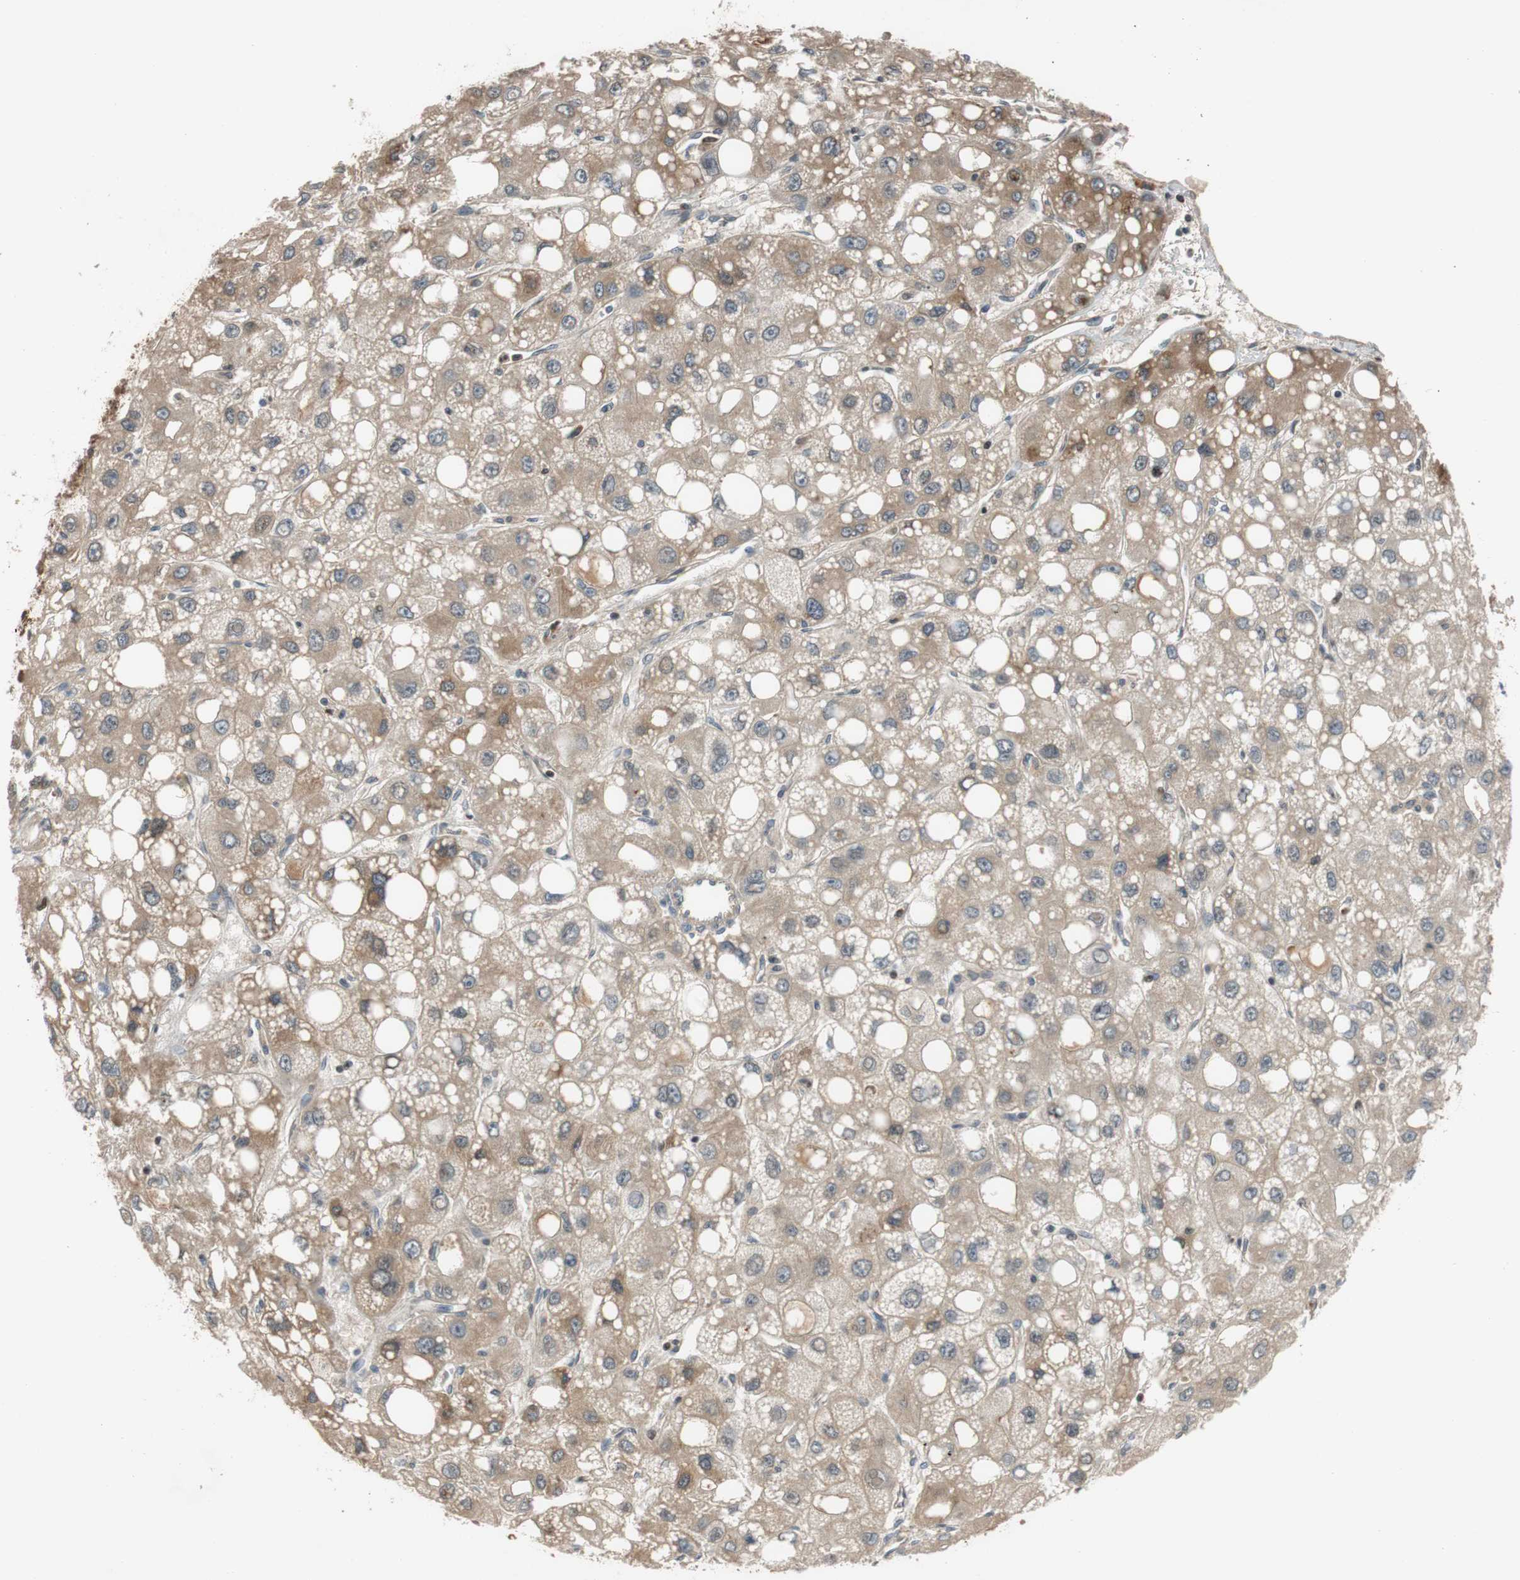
{"staining": {"intensity": "weak", "quantity": ">75%", "location": "cytoplasmic/membranous"}, "tissue": "liver cancer", "cell_type": "Tumor cells", "image_type": "cancer", "snomed": [{"axis": "morphology", "description": "Carcinoma, Hepatocellular, NOS"}, {"axis": "topography", "description": "Liver"}], "caption": "Human liver cancer stained with a protein marker shows weak staining in tumor cells.", "gene": "C4A", "patient": {"sex": "male", "age": 55}}